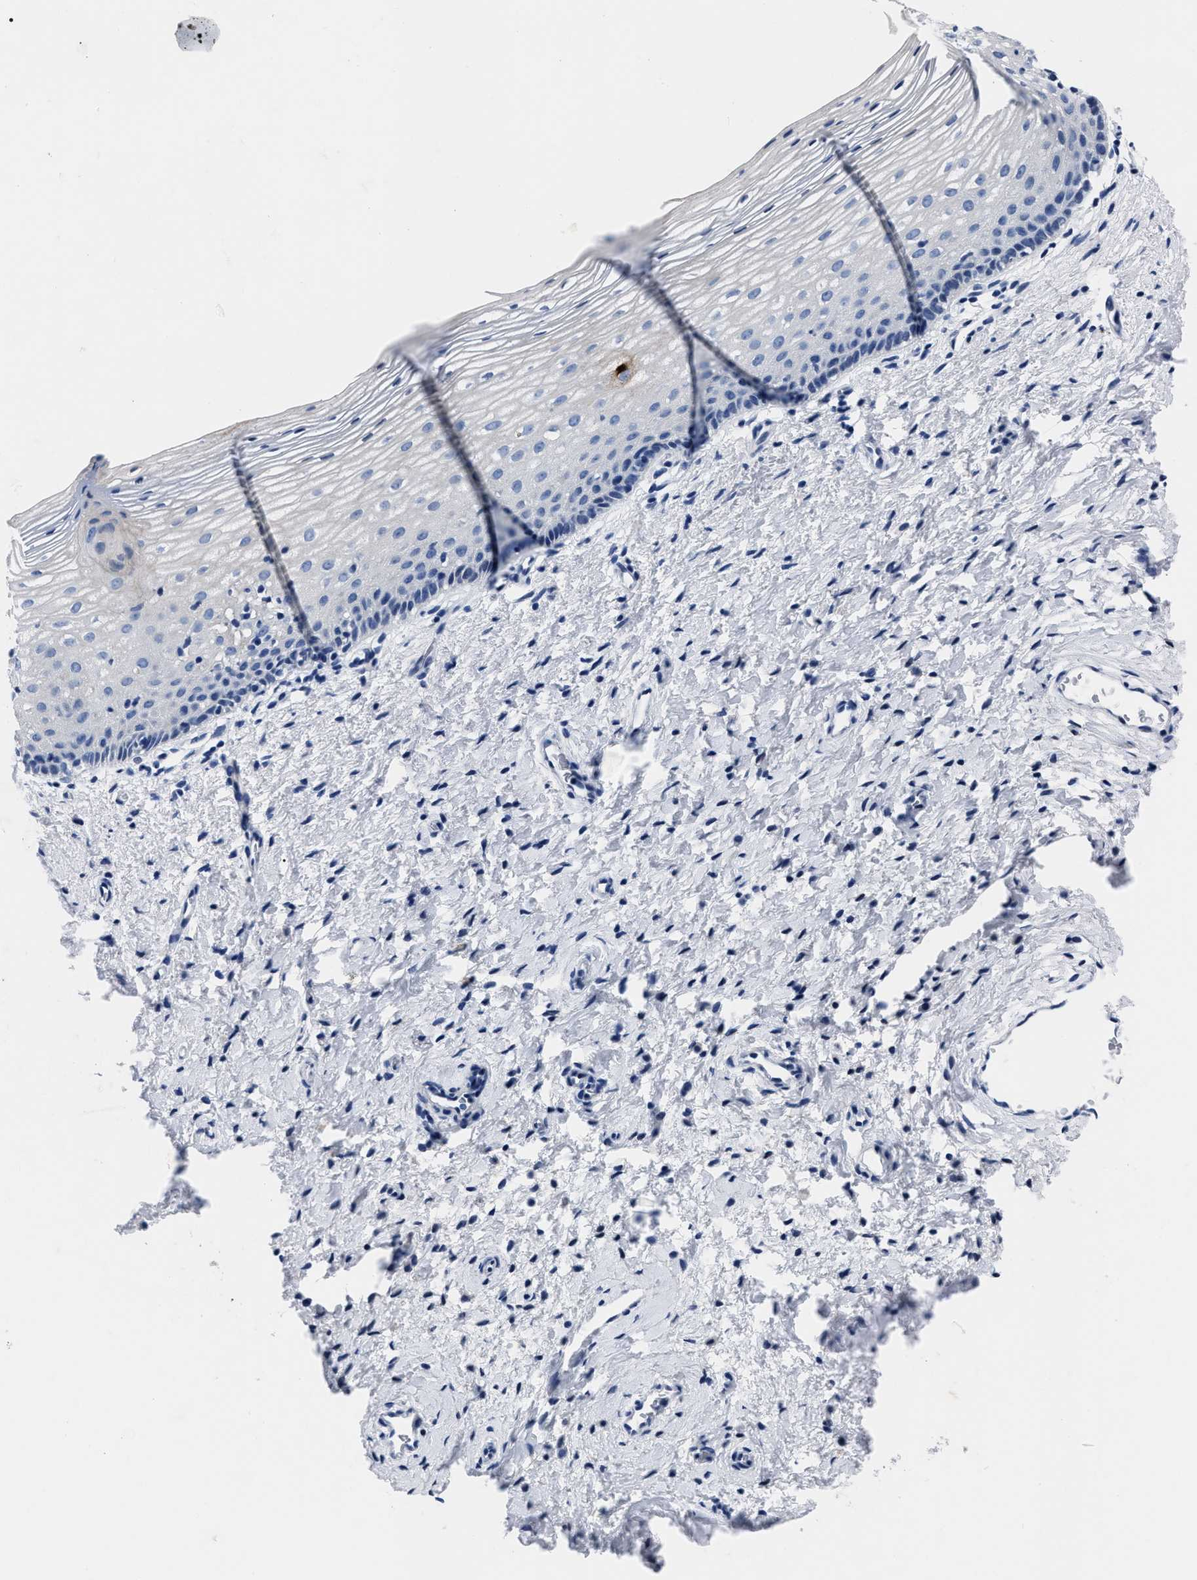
{"staining": {"intensity": "negative", "quantity": "none", "location": "none"}, "tissue": "cervix", "cell_type": "Glandular cells", "image_type": "normal", "snomed": [{"axis": "morphology", "description": "Normal tissue, NOS"}, {"axis": "topography", "description": "Cervix"}], "caption": "Immunohistochemical staining of benign cervix demonstrates no significant expression in glandular cells. (DAB IHC, high magnification).", "gene": "MOV10L1", "patient": {"sex": "female", "age": 72}}